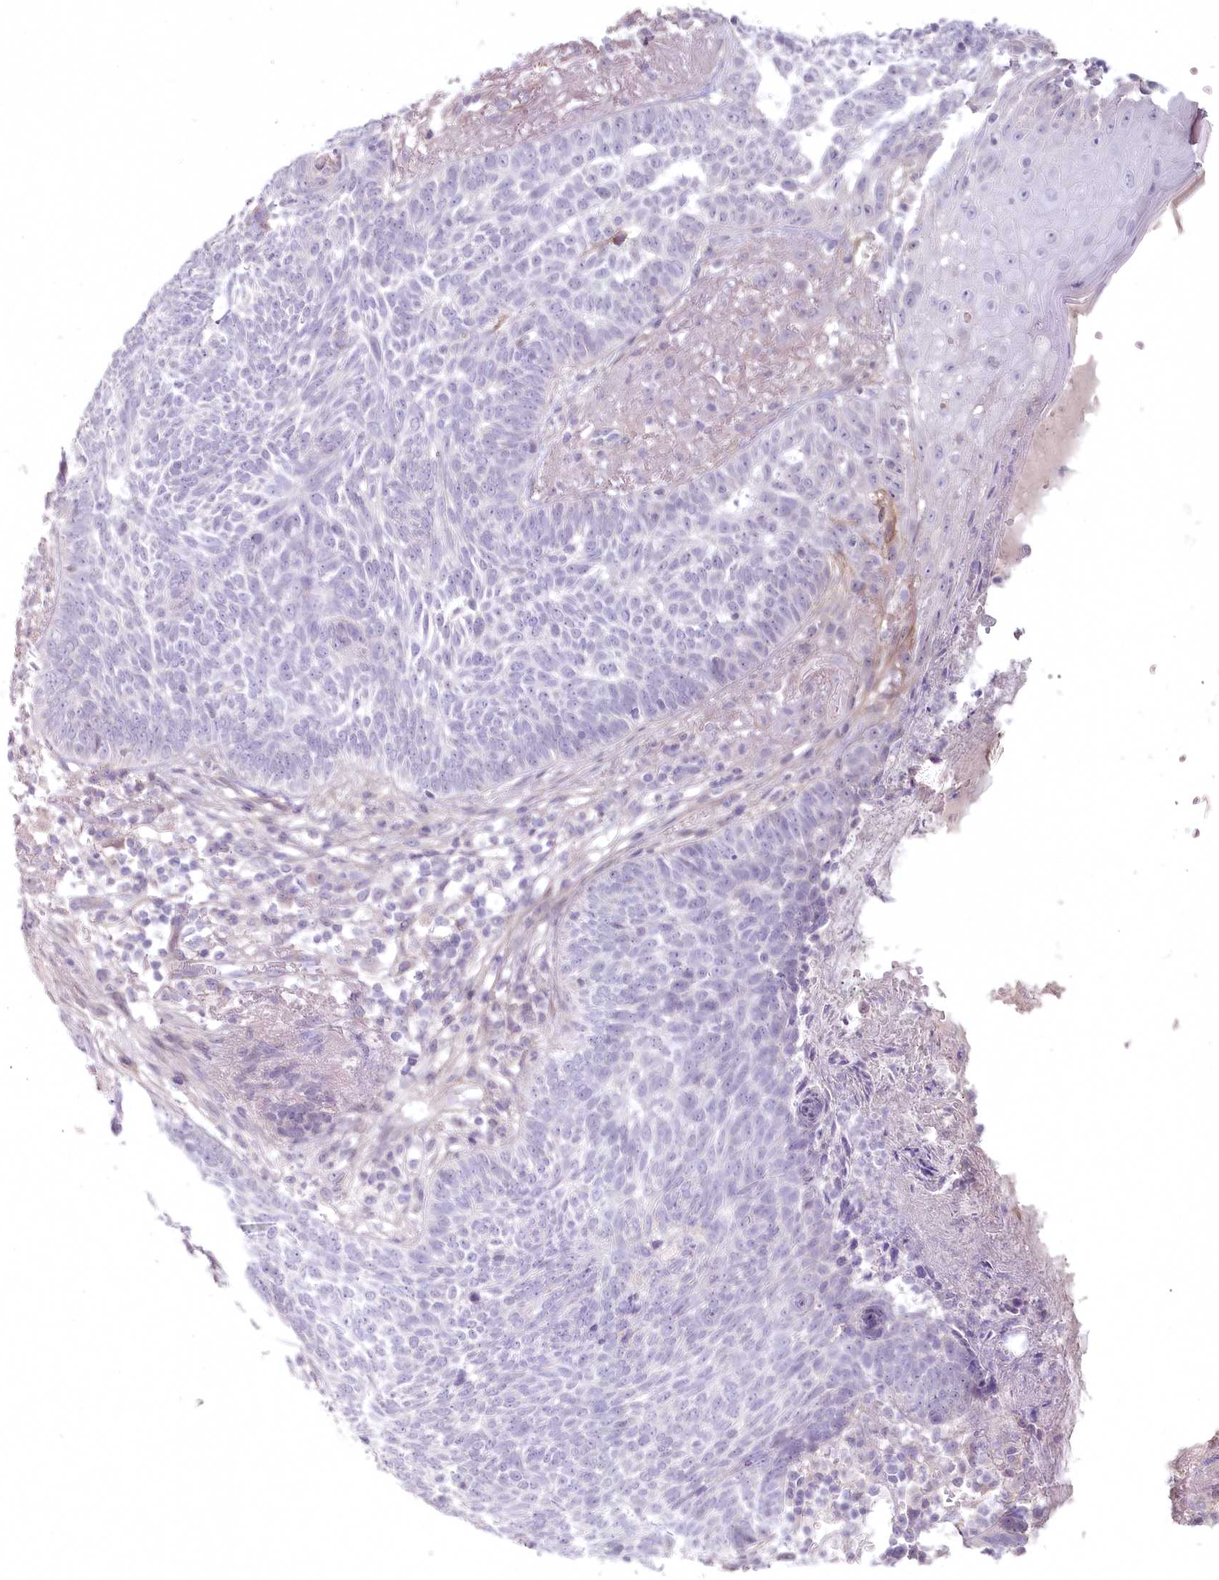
{"staining": {"intensity": "negative", "quantity": "none", "location": "none"}, "tissue": "skin cancer", "cell_type": "Tumor cells", "image_type": "cancer", "snomed": [{"axis": "morphology", "description": "Normal tissue, NOS"}, {"axis": "morphology", "description": "Basal cell carcinoma"}, {"axis": "topography", "description": "Skin"}], "caption": "Human skin cancer (basal cell carcinoma) stained for a protein using IHC reveals no positivity in tumor cells.", "gene": "USP11", "patient": {"sex": "male", "age": 64}}